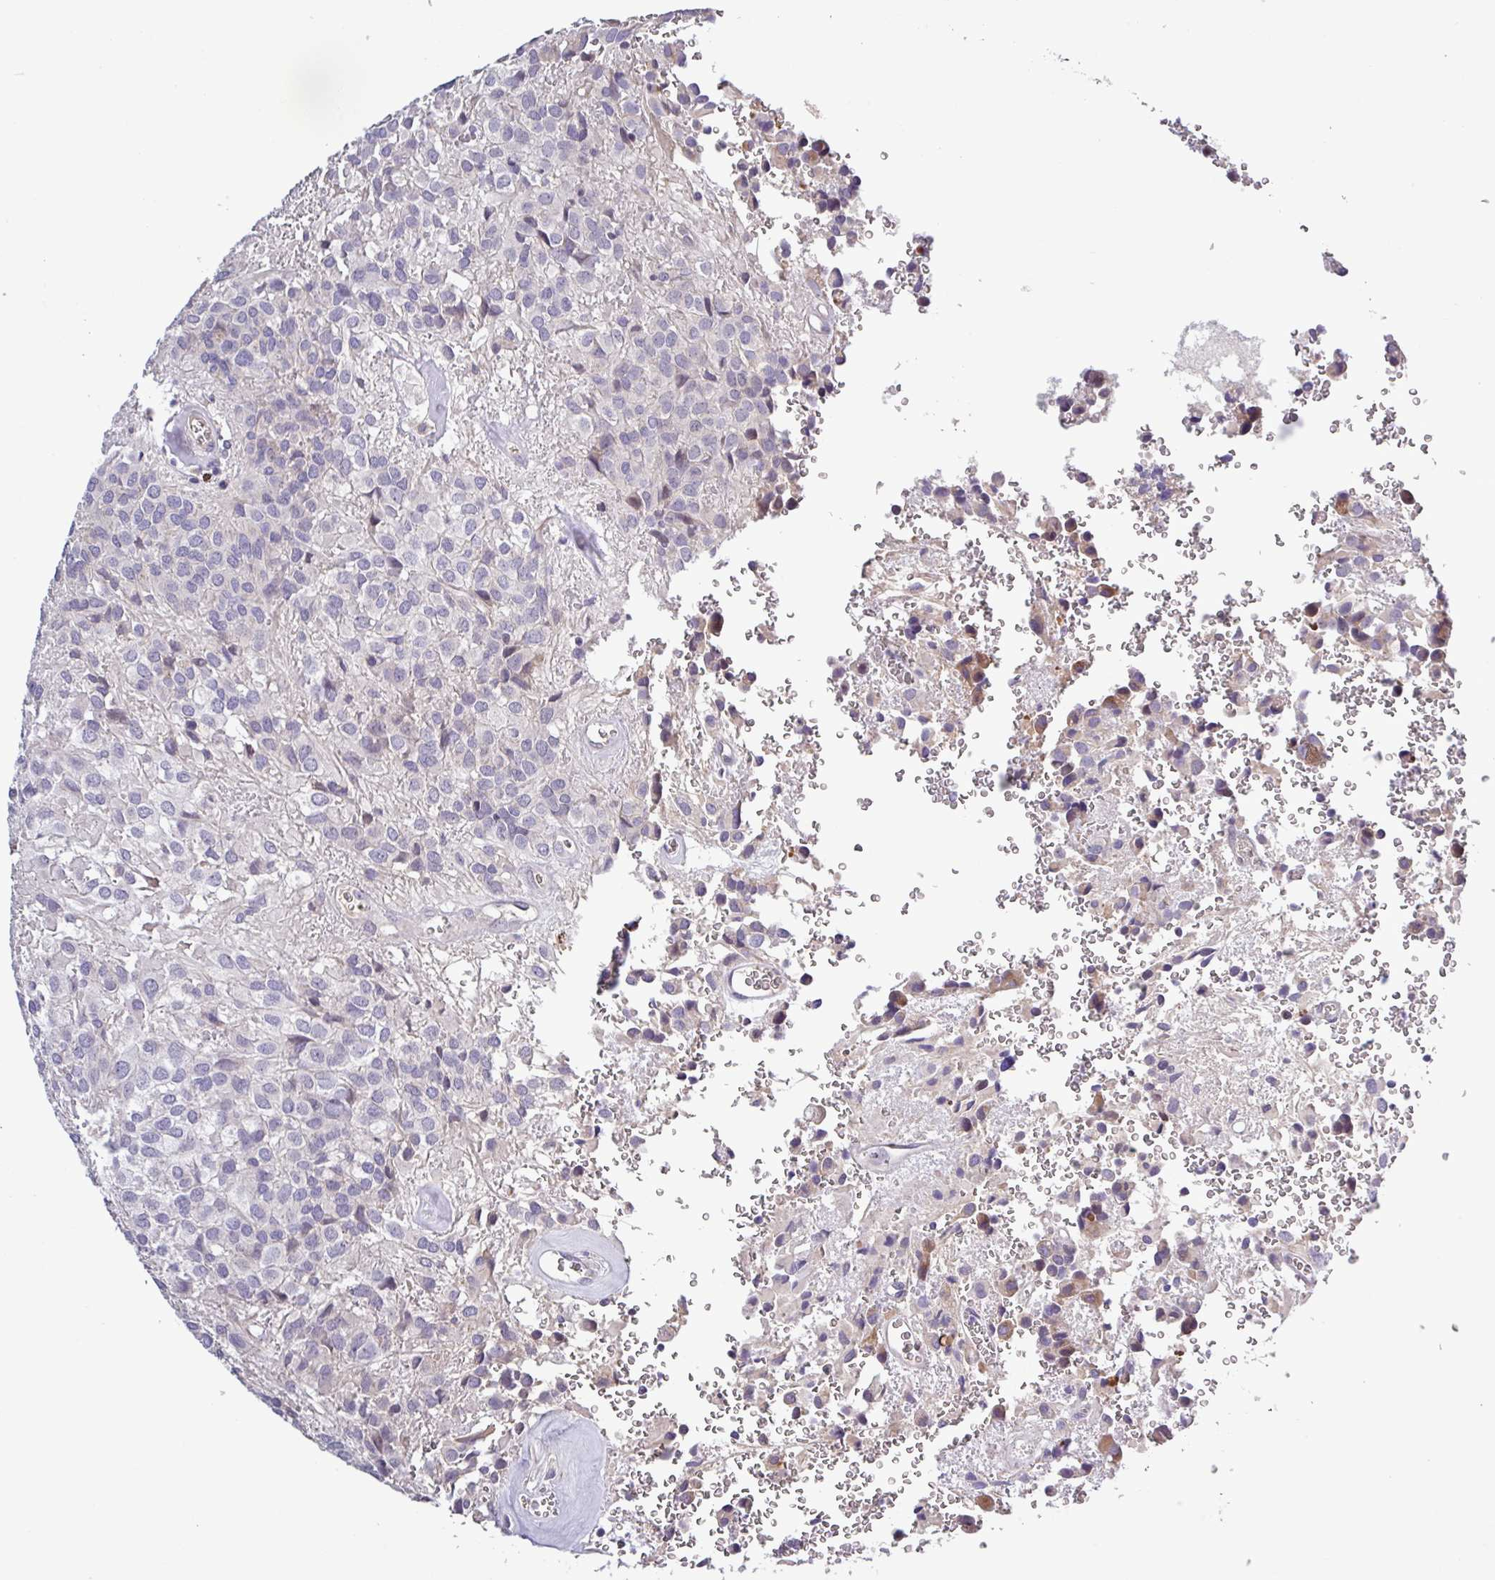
{"staining": {"intensity": "negative", "quantity": "none", "location": "none"}, "tissue": "glioma", "cell_type": "Tumor cells", "image_type": "cancer", "snomed": [{"axis": "morphology", "description": "Glioma, malignant, Low grade"}, {"axis": "topography", "description": "Brain"}], "caption": "Tumor cells show no significant protein positivity in glioma. The staining is performed using DAB (3,3'-diaminobenzidine) brown chromogen with nuclei counter-stained in using hematoxylin.", "gene": "SFTPB", "patient": {"sex": "male", "age": 56}}